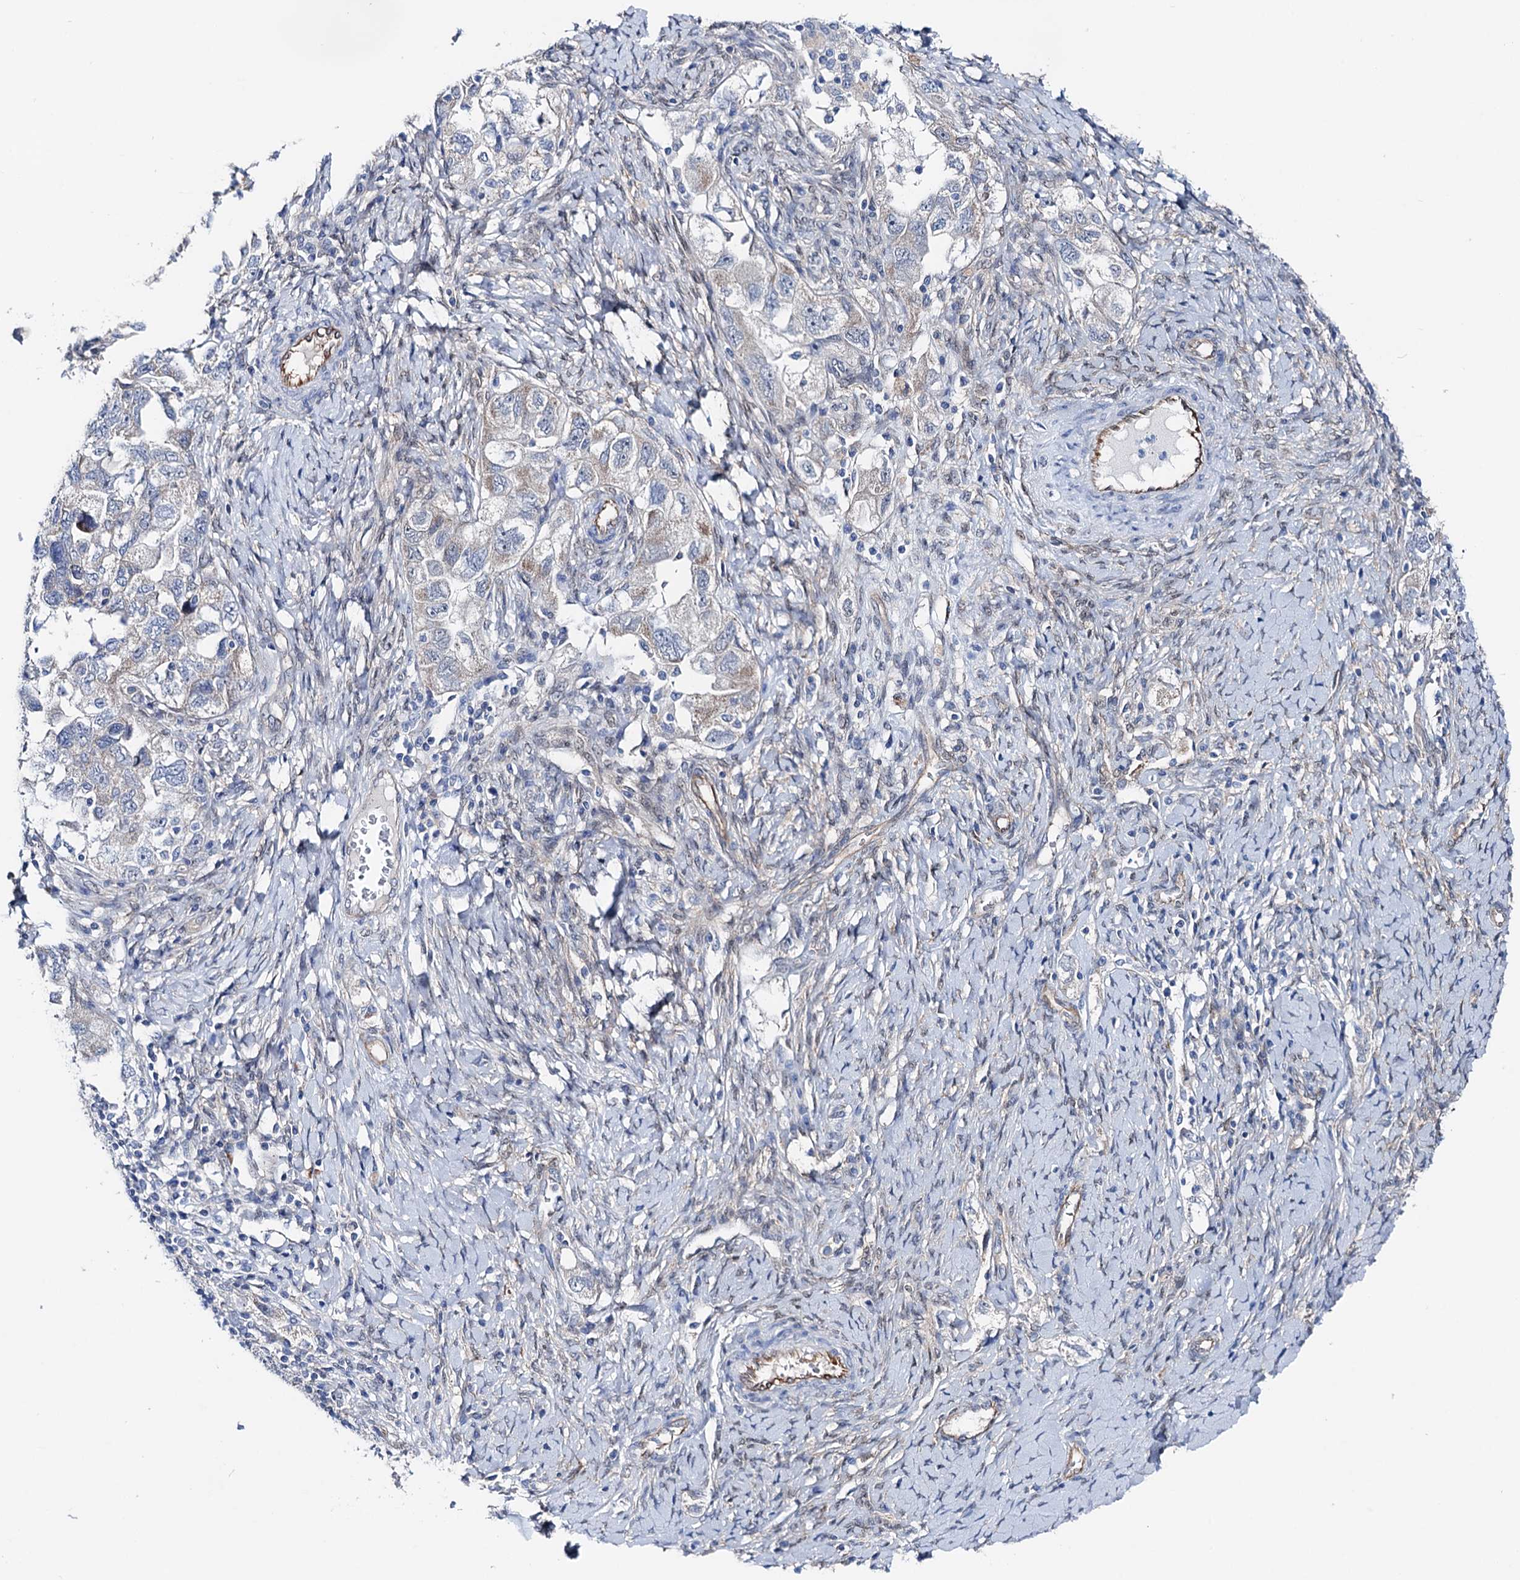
{"staining": {"intensity": "negative", "quantity": "none", "location": "none"}, "tissue": "ovarian cancer", "cell_type": "Tumor cells", "image_type": "cancer", "snomed": [{"axis": "morphology", "description": "Carcinoma, NOS"}, {"axis": "morphology", "description": "Cystadenocarcinoma, serous, NOS"}, {"axis": "topography", "description": "Ovary"}], "caption": "Immunohistochemistry image of neoplastic tissue: human ovarian cancer stained with DAB exhibits no significant protein staining in tumor cells.", "gene": "SHROOM1", "patient": {"sex": "female", "age": 69}}